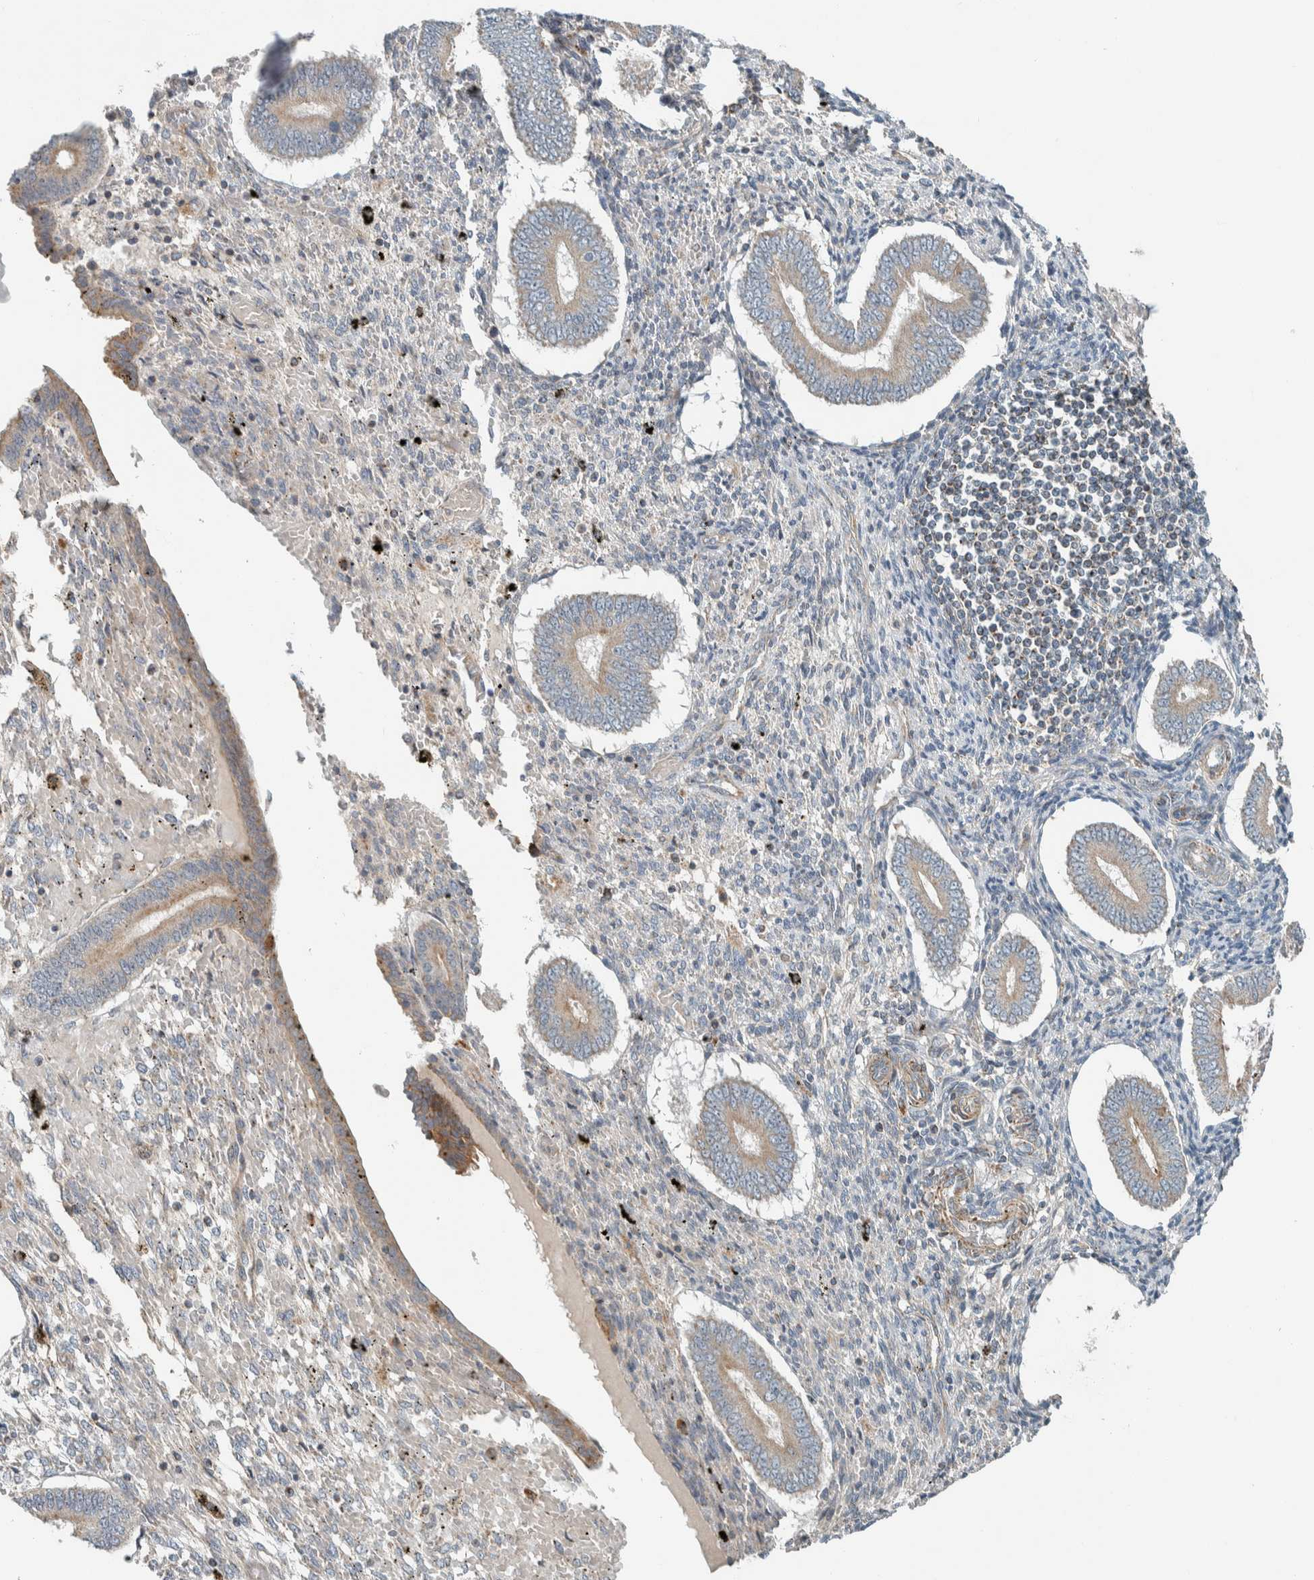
{"staining": {"intensity": "negative", "quantity": "none", "location": "none"}, "tissue": "endometrium", "cell_type": "Cells in endometrial stroma", "image_type": "normal", "snomed": [{"axis": "morphology", "description": "Normal tissue, NOS"}, {"axis": "topography", "description": "Endometrium"}], "caption": "IHC of normal endometrium shows no expression in cells in endometrial stroma.", "gene": "SLFN12L", "patient": {"sex": "female", "age": 42}}